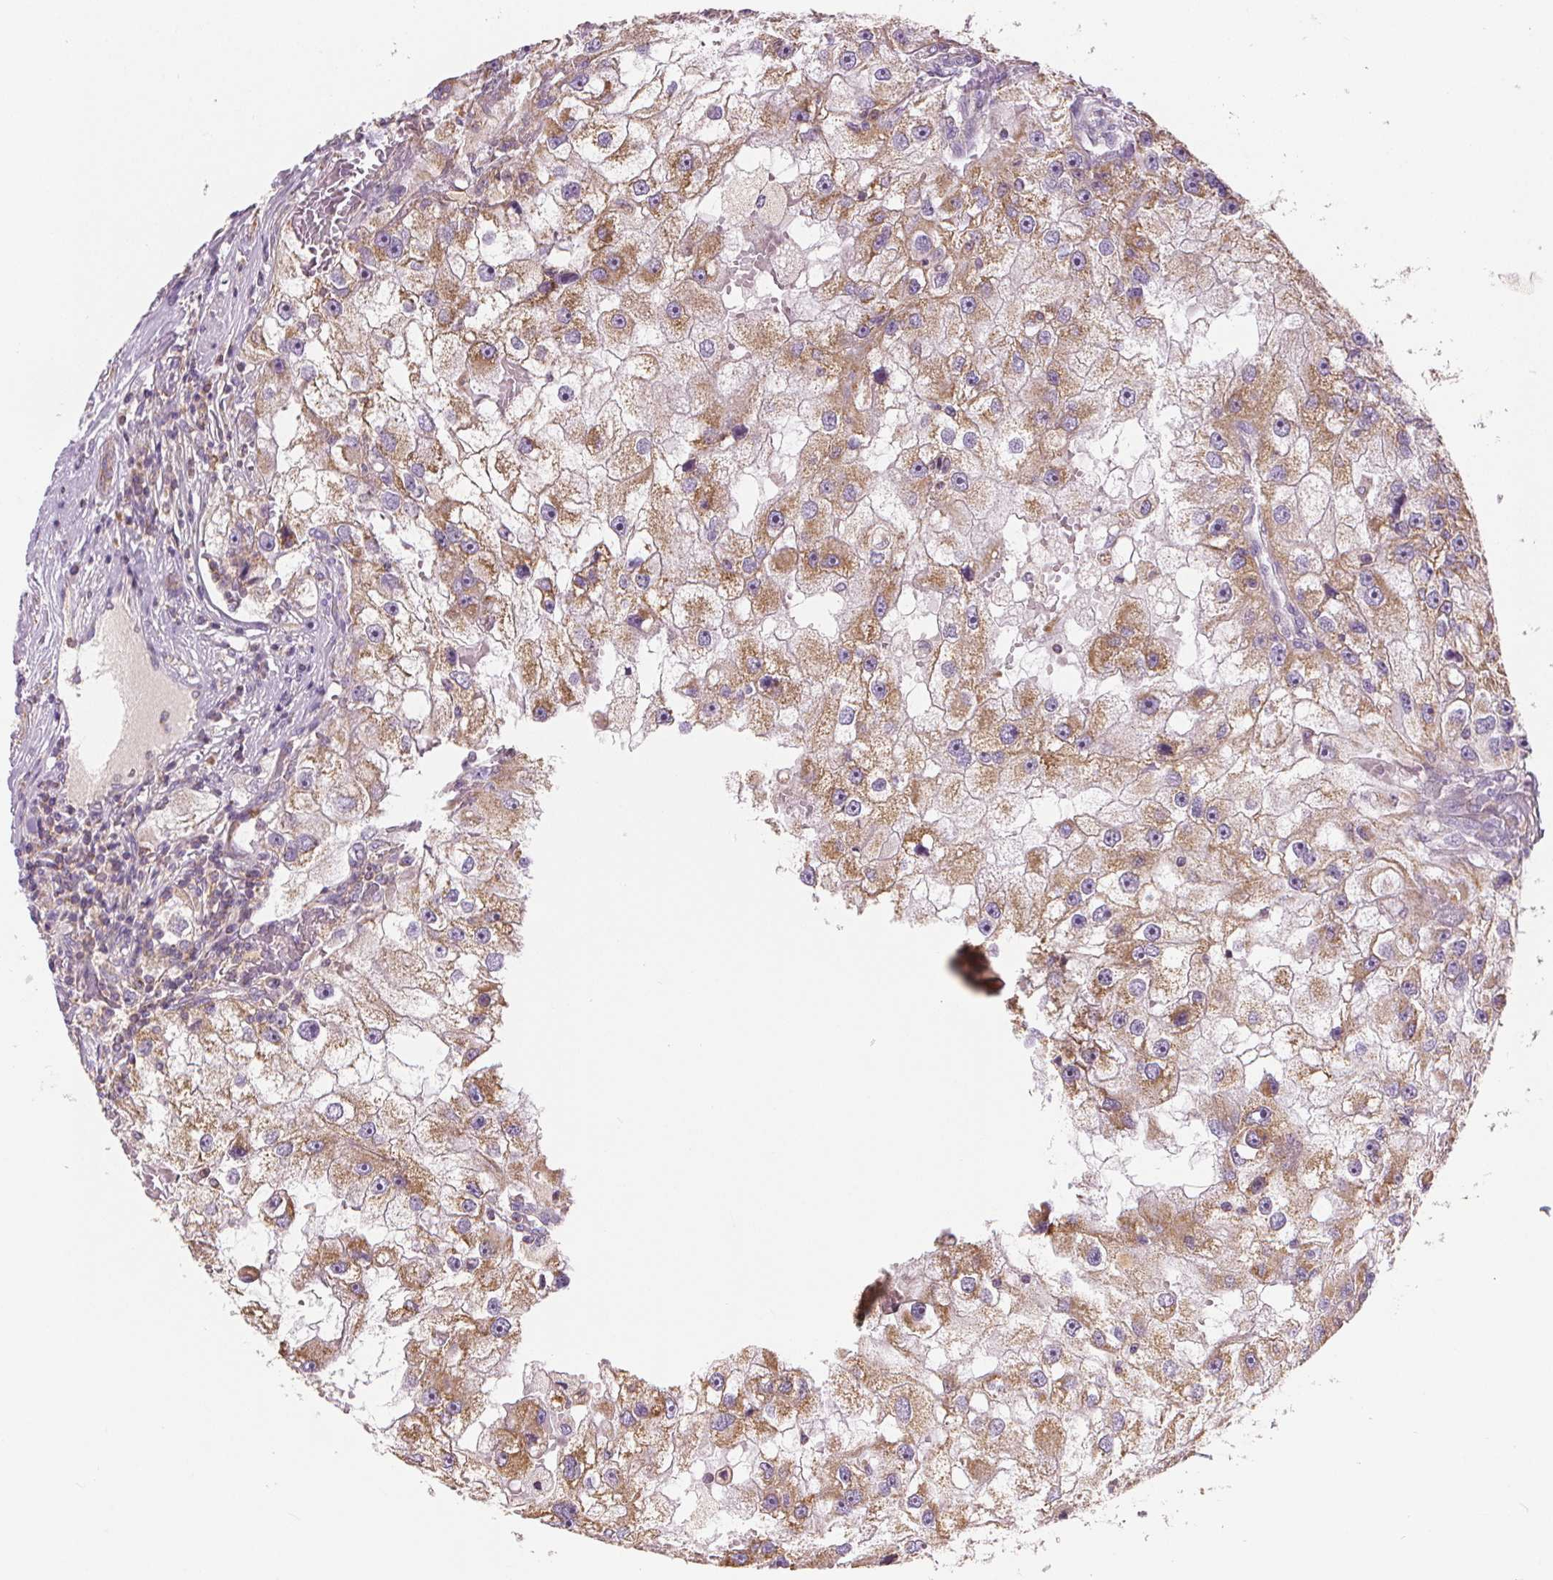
{"staining": {"intensity": "moderate", "quantity": ">75%", "location": "cytoplasmic/membranous"}, "tissue": "renal cancer", "cell_type": "Tumor cells", "image_type": "cancer", "snomed": [{"axis": "morphology", "description": "Adenocarcinoma, NOS"}, {"axis": "topography", "description": "Kidney"}], "caption": "Renal adenocarcinoma stained for a protein displays moderate cytoplasmic/membranous positivity in tumor cells.", "gene": "RAB20", "patient": {"sex": "male", "age": 63}}